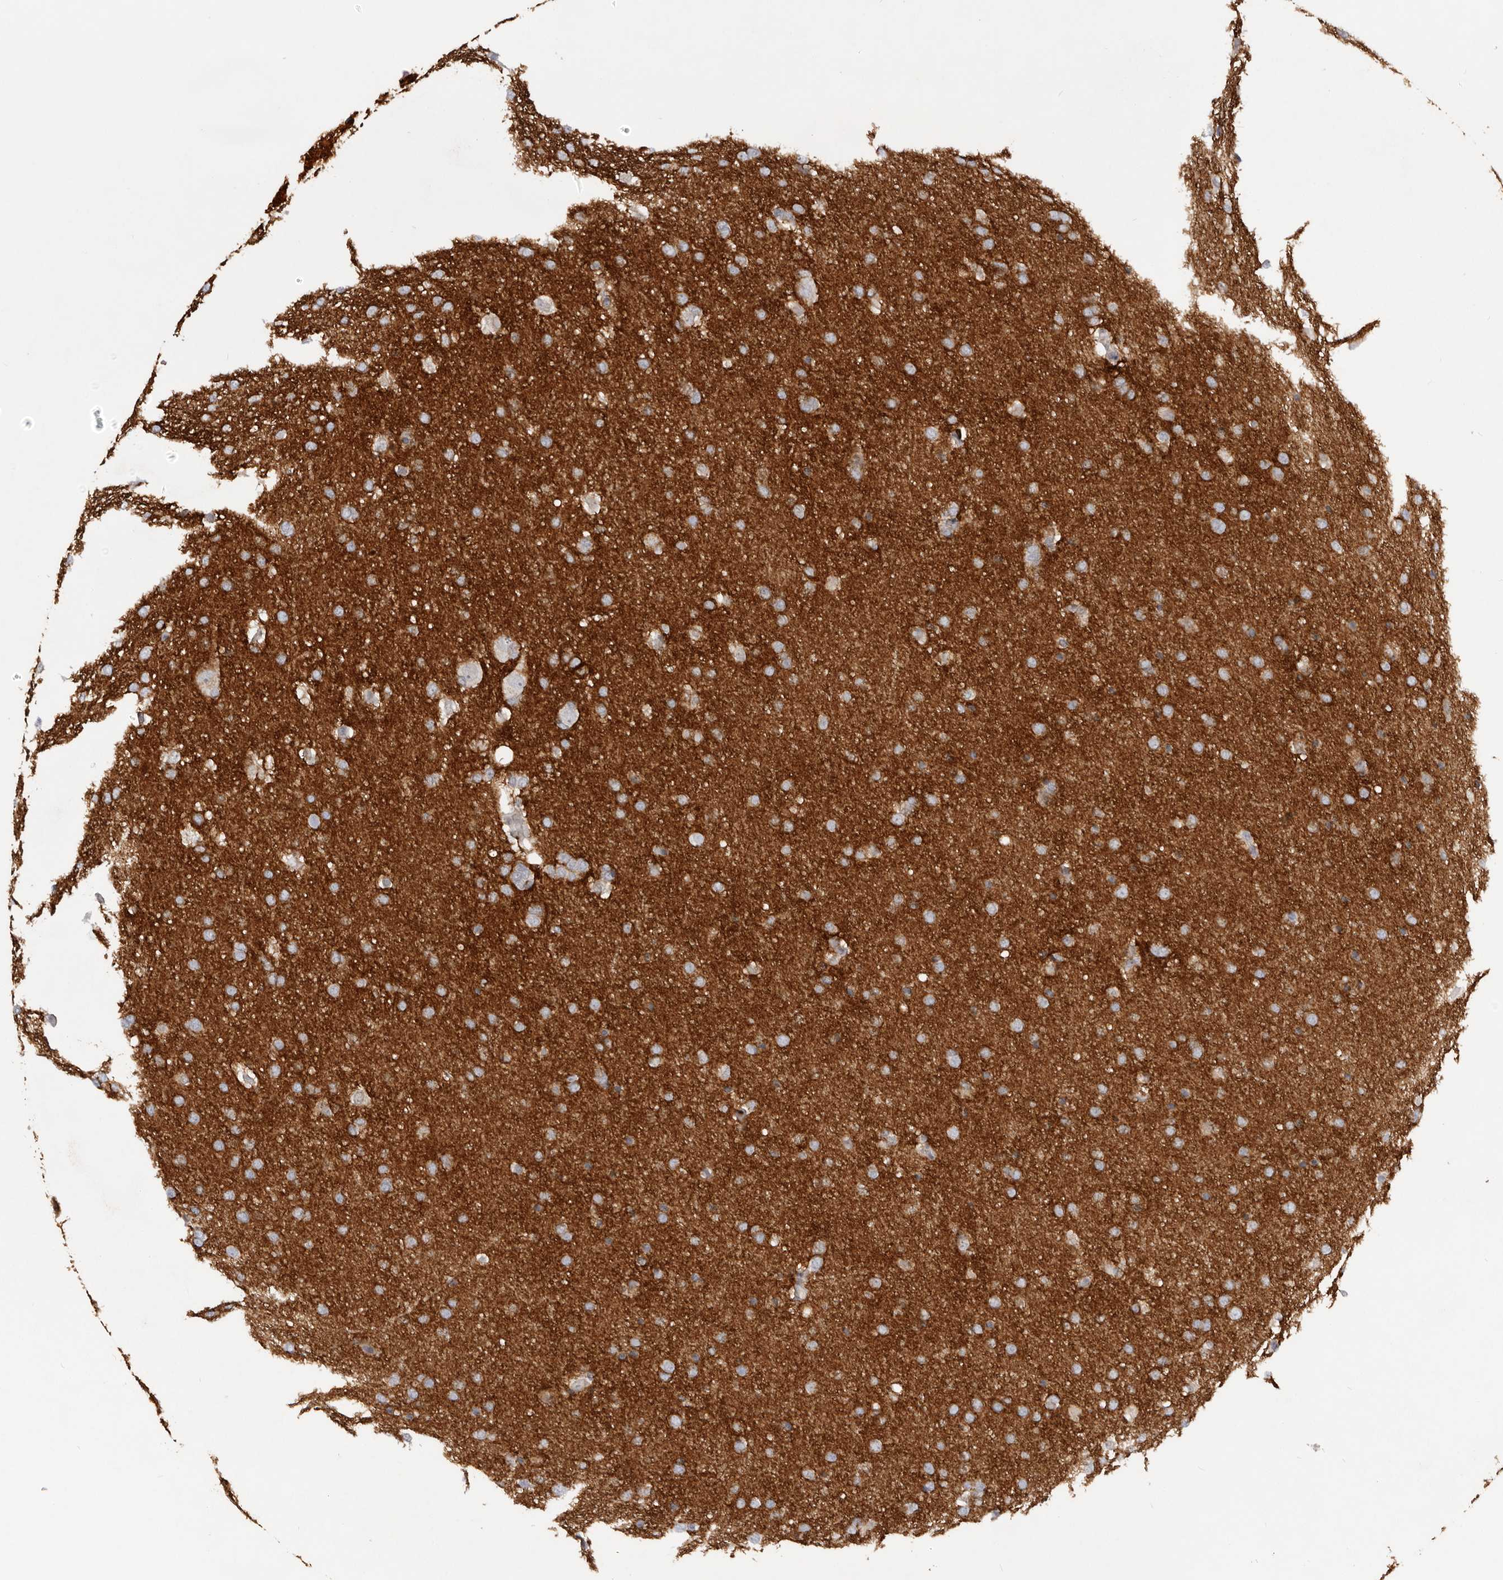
{"staining": {"intensity": "negative", "quantity": "none", "location": "none"}, "tissue": "glioma", "cell_type": "Tumor cells", "image_type": "cancer", "snomed": [{"axis": "morphology", "description": "Glioma, malignant, Low grade"}, {"axis": "topography", "description": "Brain"}], "caption": "Immunohistochemistry (IHC) photomicrograph of human low-grade glioma (malignant) stained for a protein (brown), which demonstrates no expression in tumor cells.", "gene": "TNR", "patient": {"sex": "female", "age": 37}}